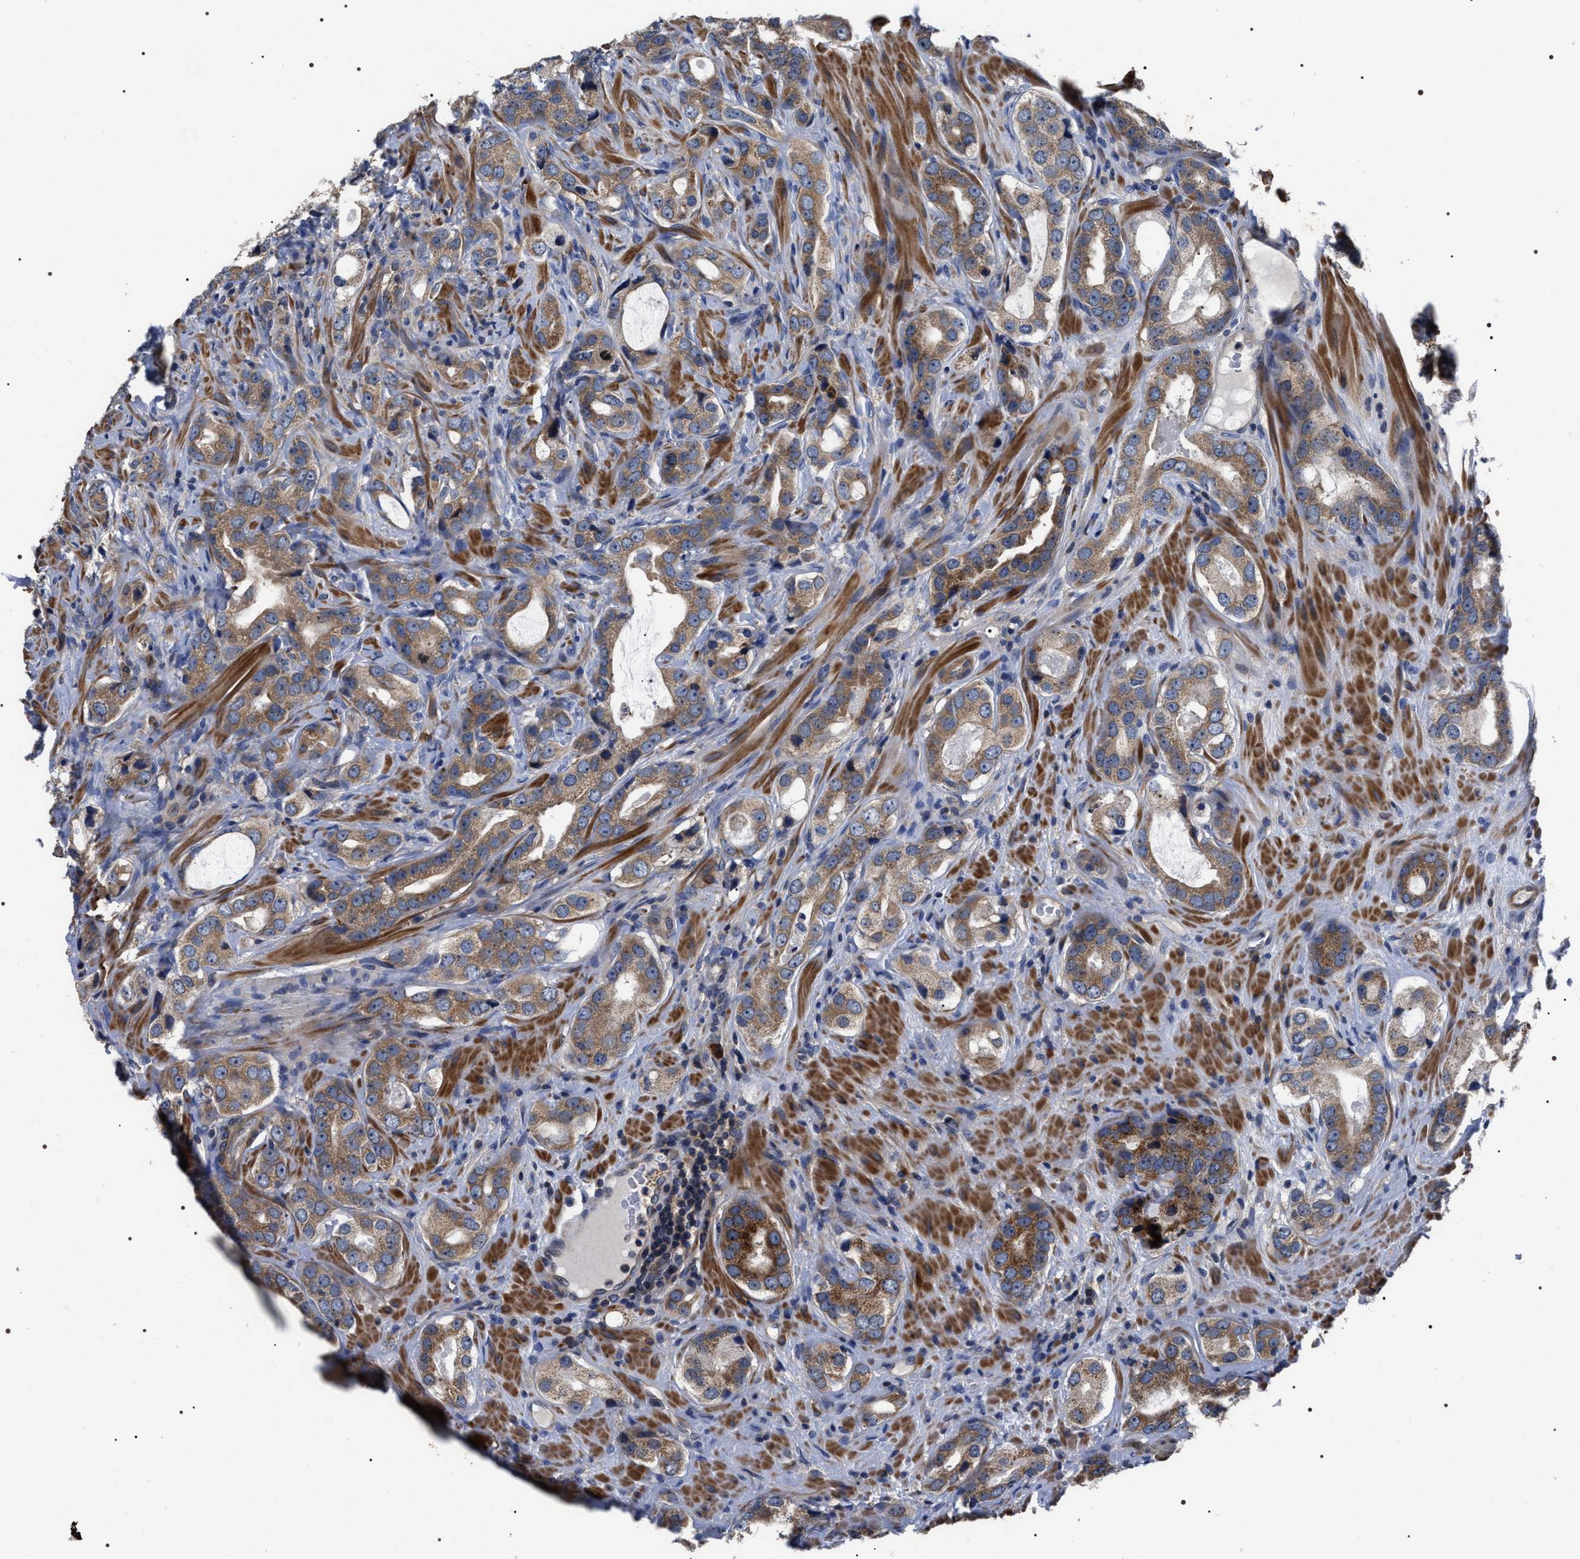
{"staining": {"intensity": "moderate", "quantity": ">75%", "location": "cytoplasmic/membranous"}, "tissue": "prostate cancer", "cell_type": "Tumor cells", "image_type": "cancer", "snomed": [{"axis": "morphology", "description": "Adenocarcinoma, High grade"}, {"axis": "topography", "description": "Prostate"}], "caption": "Prostate cancer was stained to show a protein in brown. There is medium levels of moderate cytoplasmic/membranous positivity in about >75% of tumor cells. The staining was performed using DAB to visualize the protein expression in brown, while the nuclei were stained in blue with hematoxylin (Magnification: 20x).", "gene": "MIS18A", "patient": {"sex": "male", "age": 63}}